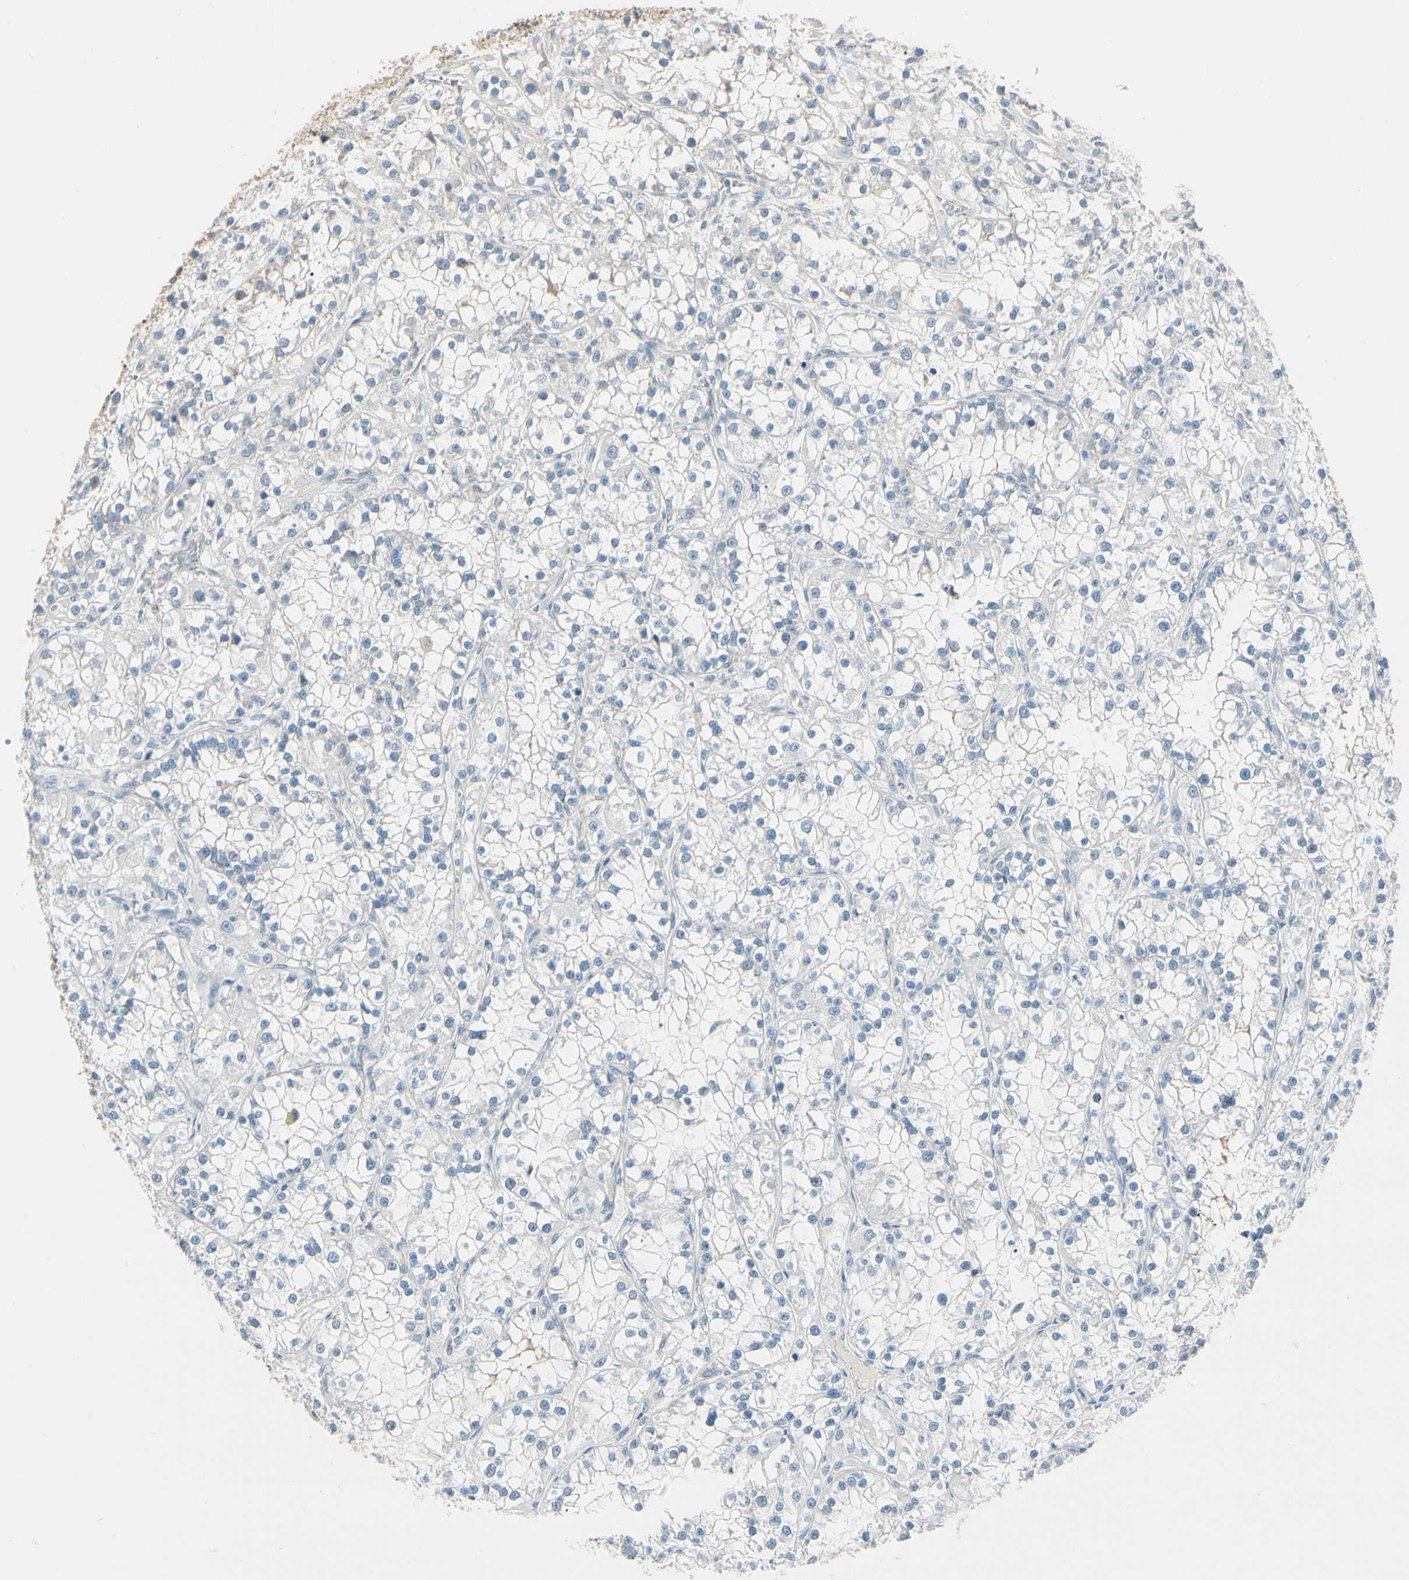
{"staining": {"intensity": "negative", "quantity": "none", "location": "none"}, "tissue": "renal cancer", "cell_type": "Tumor cells", "image_type": "cancer", "snomed": [{"axis": "morphology", "description": "Adenocarcinoma, NOS"}, {"axis": "topography", "description": "Kidney"}], "caption": "IHC of renal cancer exhibits no positivity in tumor cells.", "gene": "DUSP12", "patient": {"sex": "female", "age": 52}}